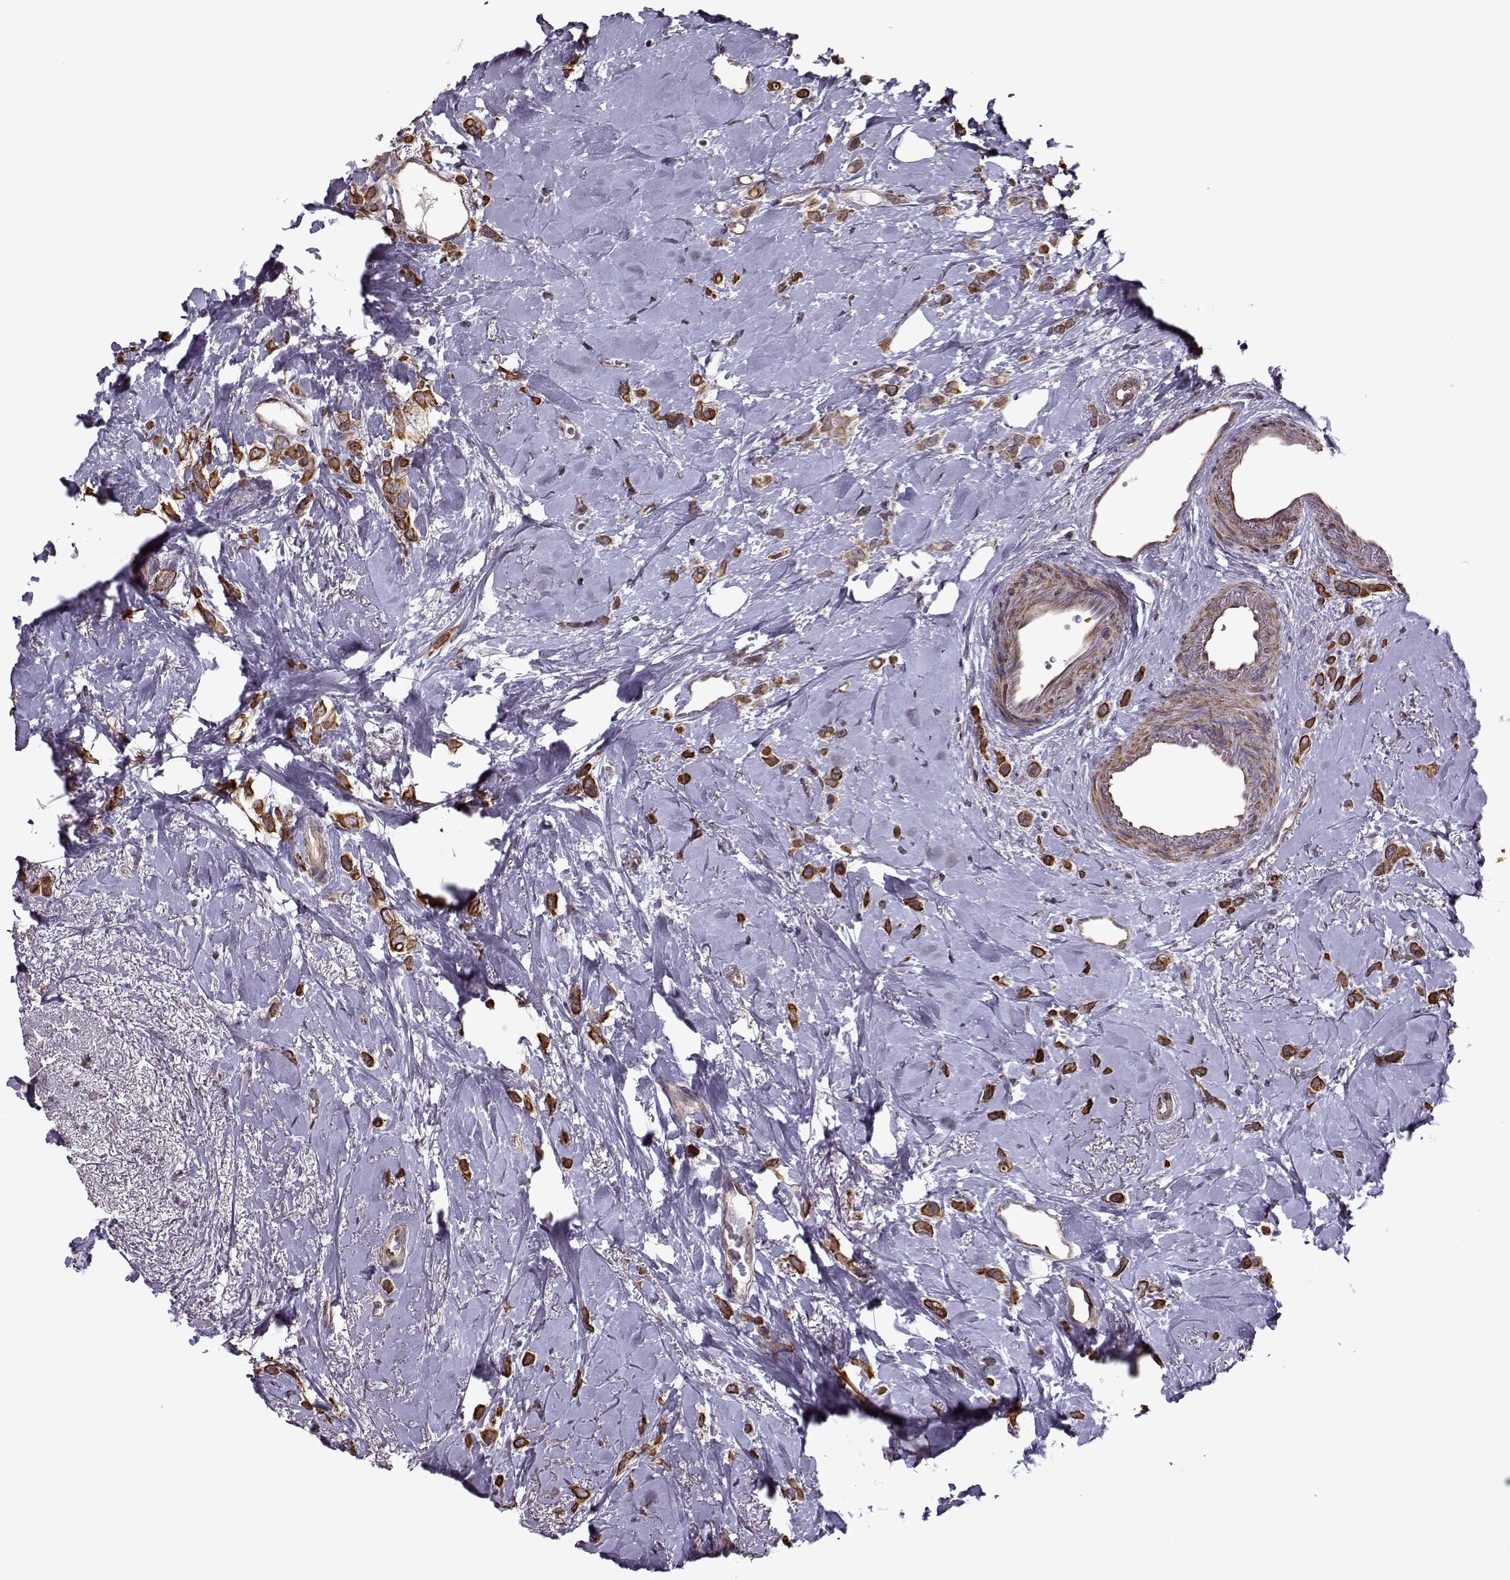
{"staining": {"intensity": "strong", "quantity": ">75%", "location": "cytoplasmic/membranous"}, "tissue": "breast cancer", "cell_type": "Tumor cells", "image_type": "cancer", "snomed": [{"axis": "morphology", "description": "Lobular carcinoma"}, {"axis": "topography", "description": "Breast"}], "caption": "Immunohistochemistry histopathology image of neoplastic tissue: breast lobular carcinoma stained using immunohistochemistry (IHC) shows high levels of strong protein expression localized specifically in the cytoplasmic/membranous of tumor cells, appearing as a cytoplasmic/membranous brown color.", "gene": "KRT9", "patient": {"sex": "female", "age": 66}}